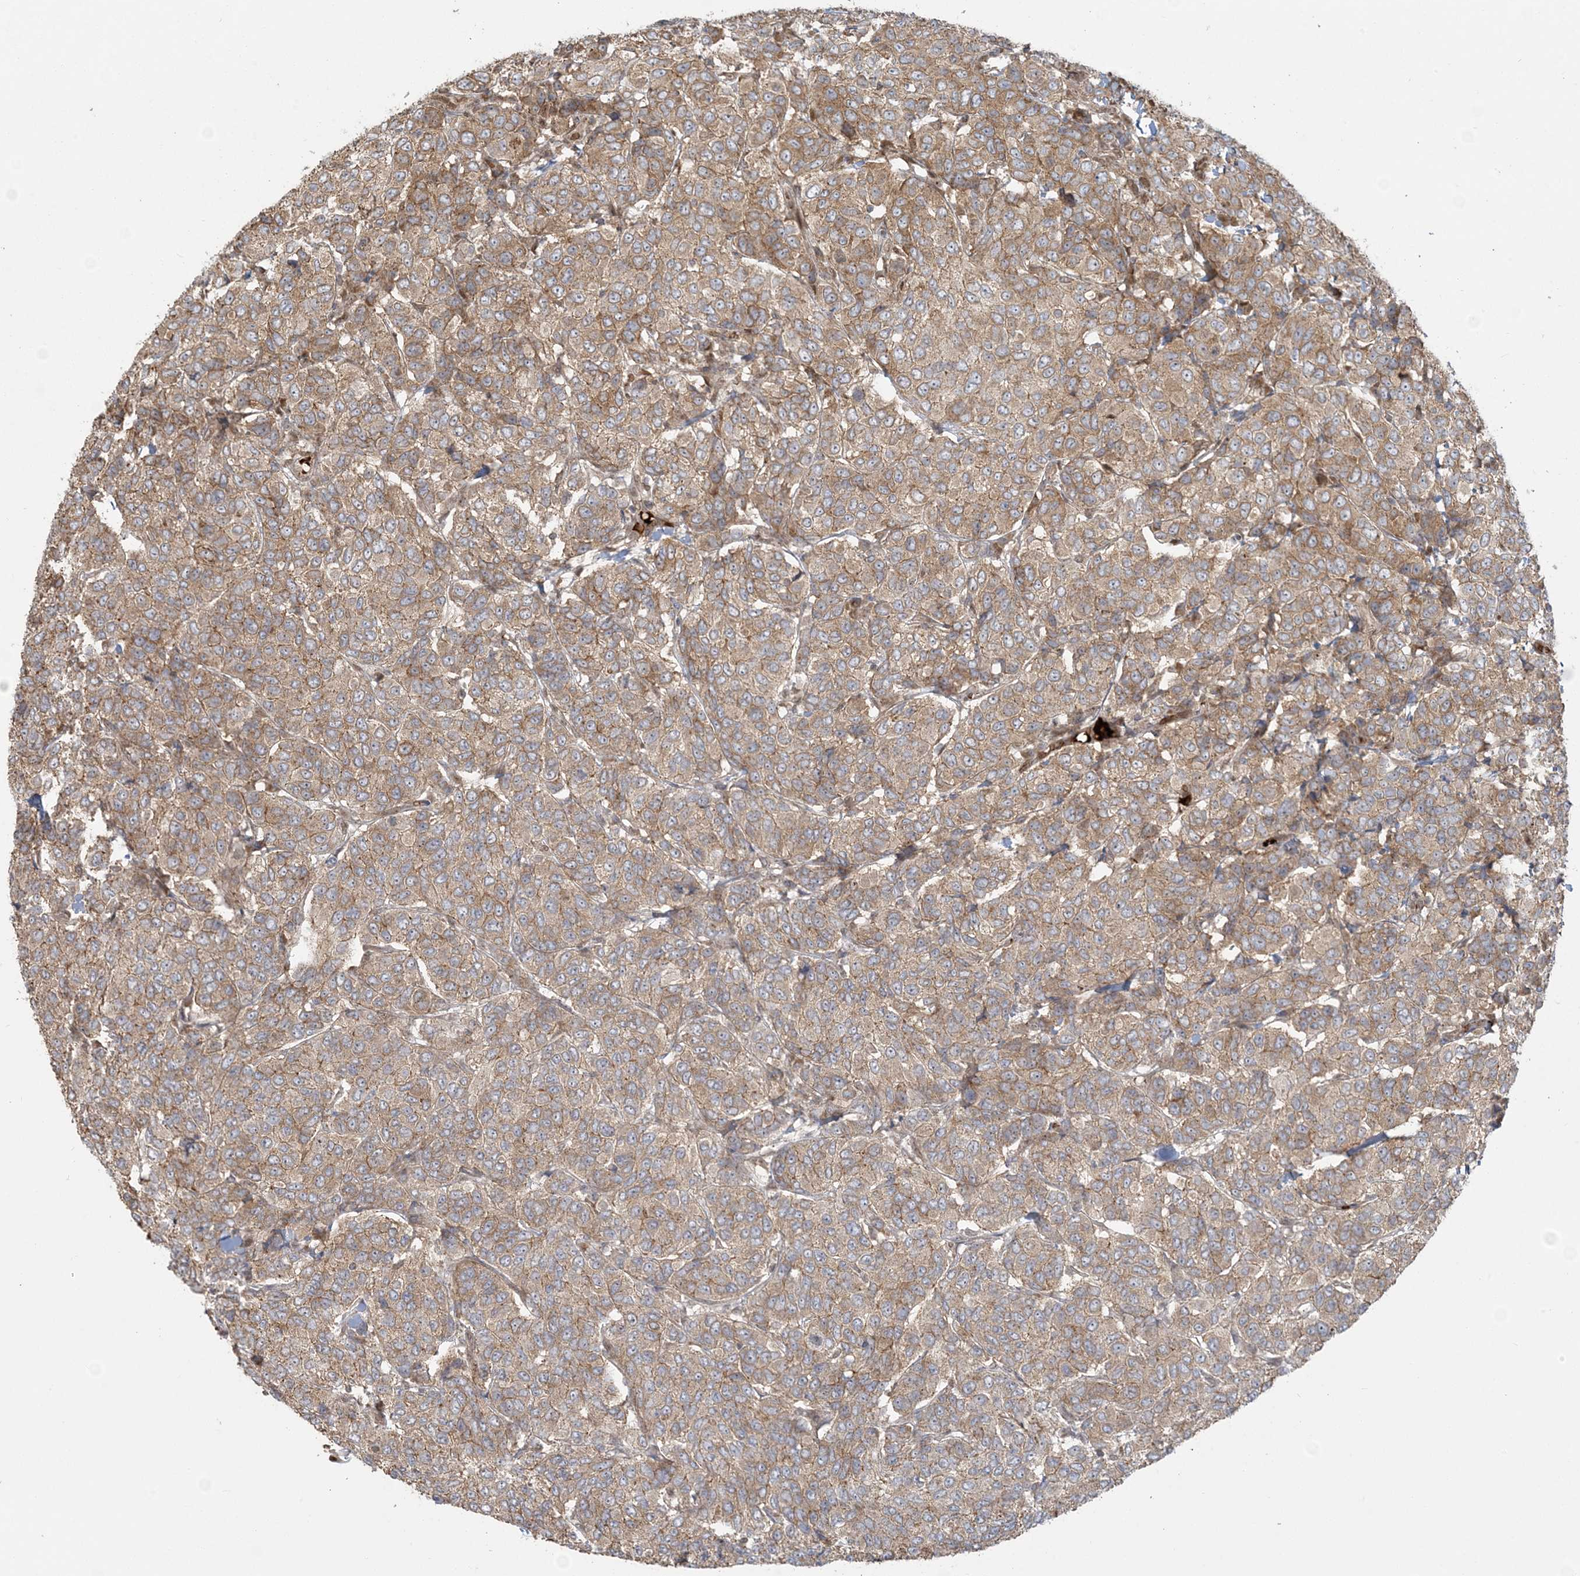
{"staining": {"intensity": "weak", "quantity": "25%-75%", "location": "cytoplasmic/membranous"}, "tissue": "breast cancer", "cell_type": "Tumor cells", "image_type": "cancer", "snomed": [{"axis": "morphology", "description": "Duct carcinoma"}, {"axis": "topography", "description": "Breast"}], "caption": "Weak cytoplasmic/membranous expression is seen in about 25%-75% of tumor cells in infiltrating ductal carcinoma (breast). (IHC, brightfield microscopy, high magnification).", "gene": "ABCF3", "patient": {"sex": "female", "age": 55}}